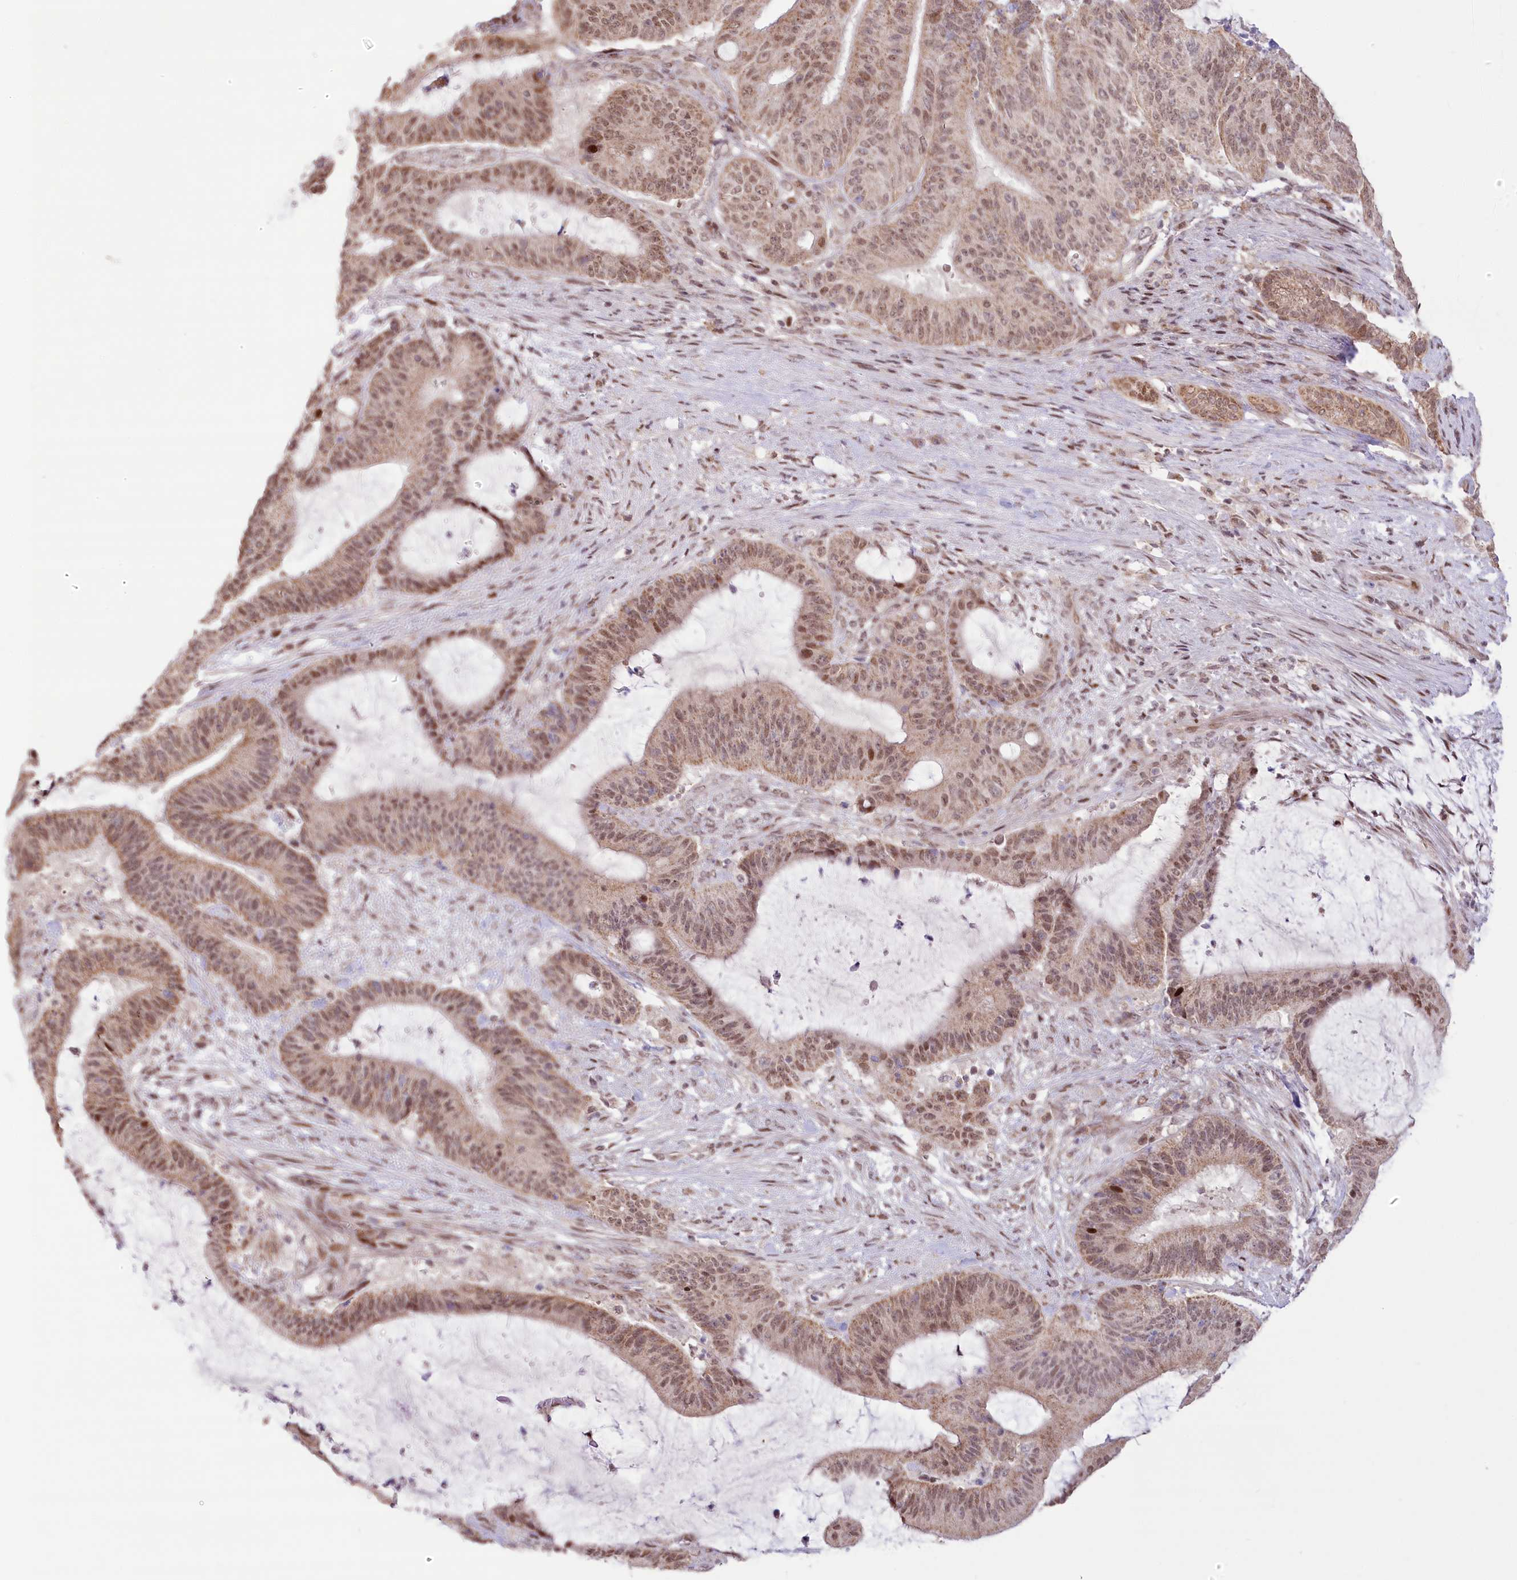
{"staining": {"intensity": "moderate", "quantity": ">75%", "location": "cytoplasmic/membranous,nuclear"}, "tissue": "liver cancer", "cell_type": "Tumor cells", "image_type": "cancer", "snomed": [{"axis": "morphology", "description": "Normal tissue, NOS"}, {"axis": "morphology", "description": "Cholangiocarcinoma"}, {"axis": "topography", "description": "Liver"}, {"axis": "topography", "description": "Peripheral nerve tissue"}], "caption": "DAB immunohistochemical staining of liver cancer shows moderate cytoplasmic/membranous and nuclear protein expression in approximately >75% of tumor cells.", "gene": "PYURF", "patient": {"sex": "female", "age": 73}}